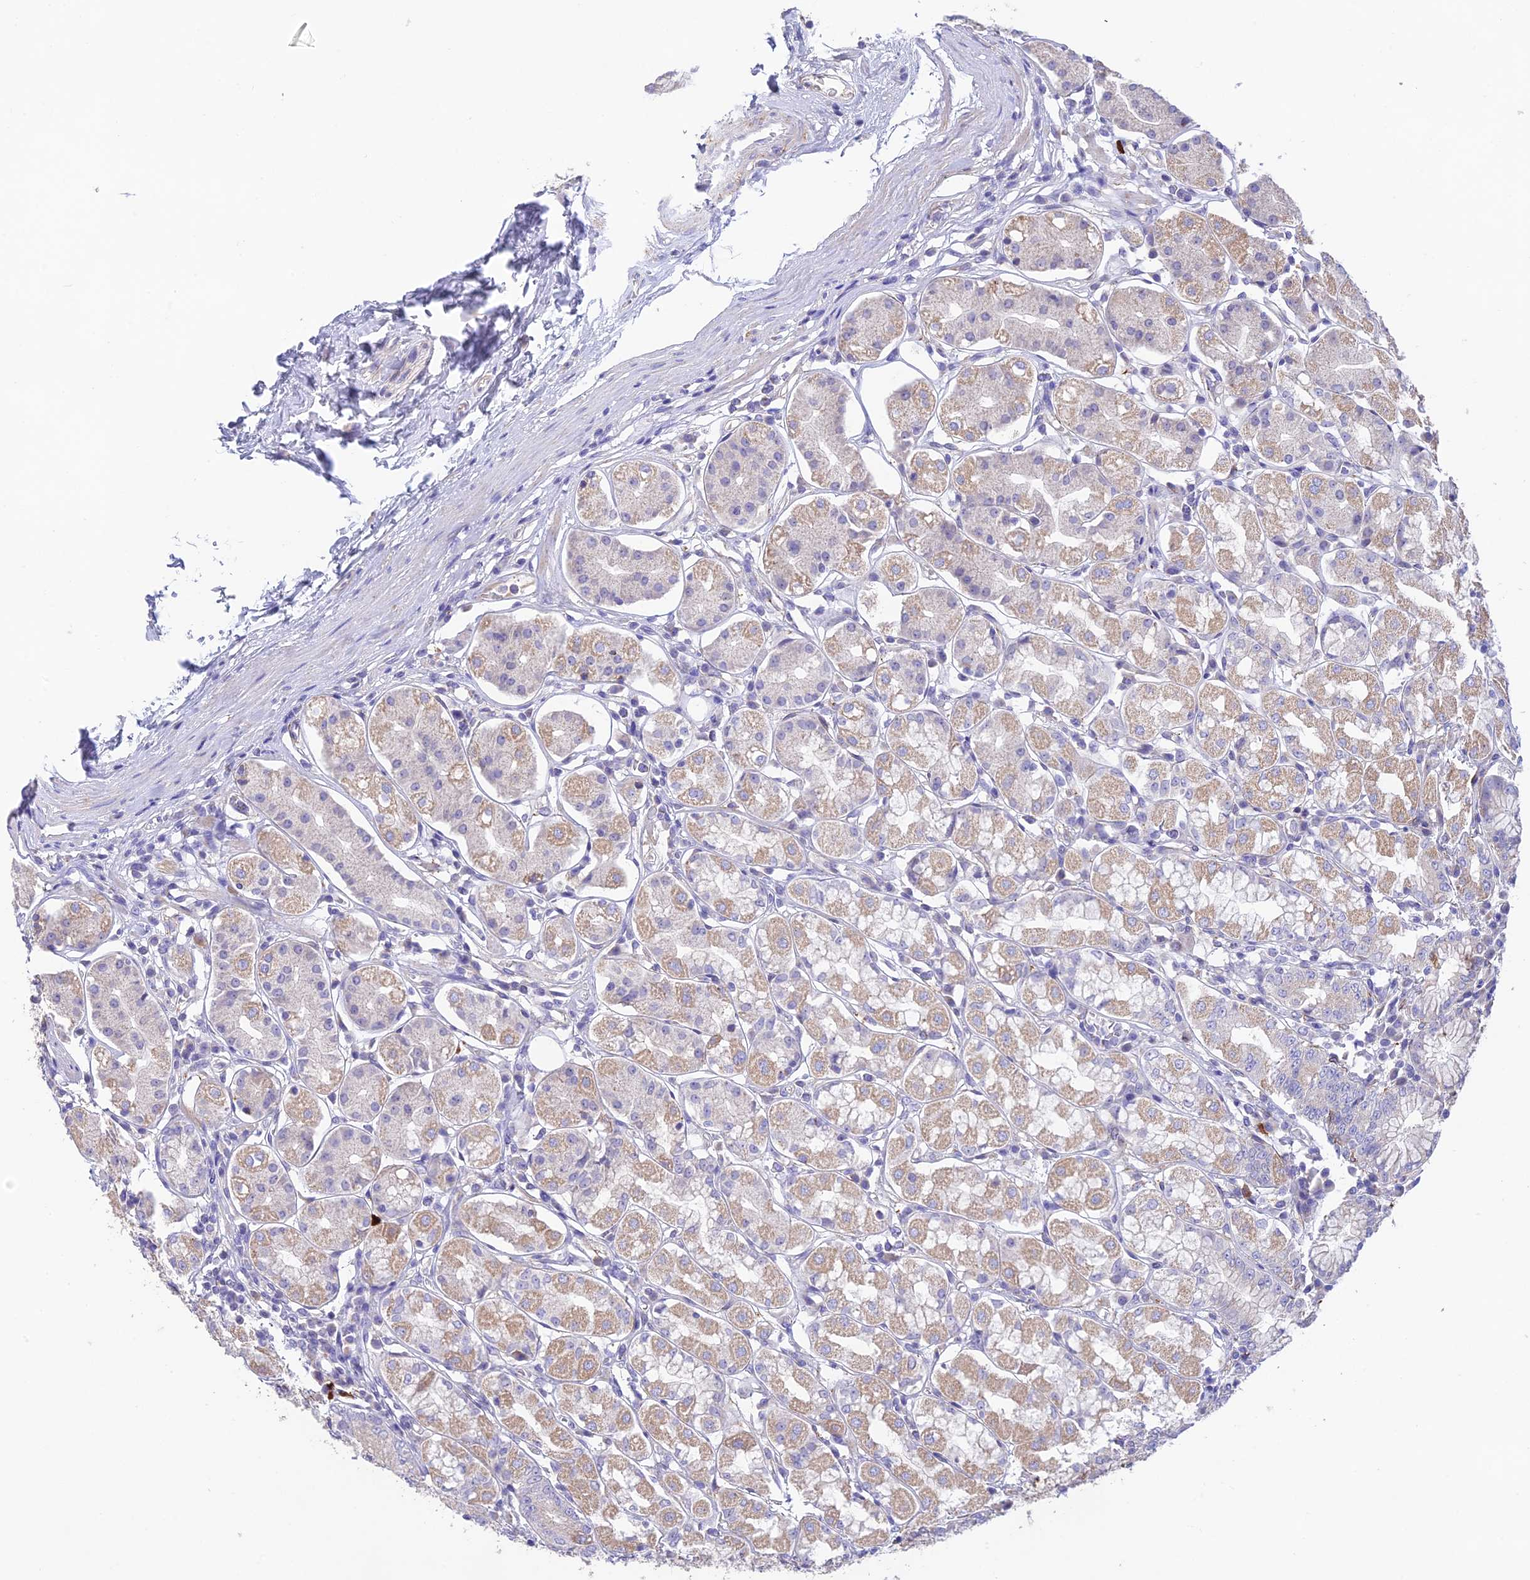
{"staining": {"intensity": "weak", "quantity": "25%-75%", "location": "cytoplasmic/membranous"}, "tissue": "stomach", "cell_type": "Glandular cells", "image_type": "normal", "snomed": [{"axis": "morphology", "description": "Normal tissue, NOS"}, {"axis": "topography", "description": "Stomach, lower"}], "caption": "IHC (DAB (3,3'-diaminobenzidine)) staining of normal stomach exhibits weak cytoplasmic/membranous protein positivity in about 25%-75% of glandular cells.", "gene": "HSD17B2", "patient": {"sex": "female", "age": 56}}